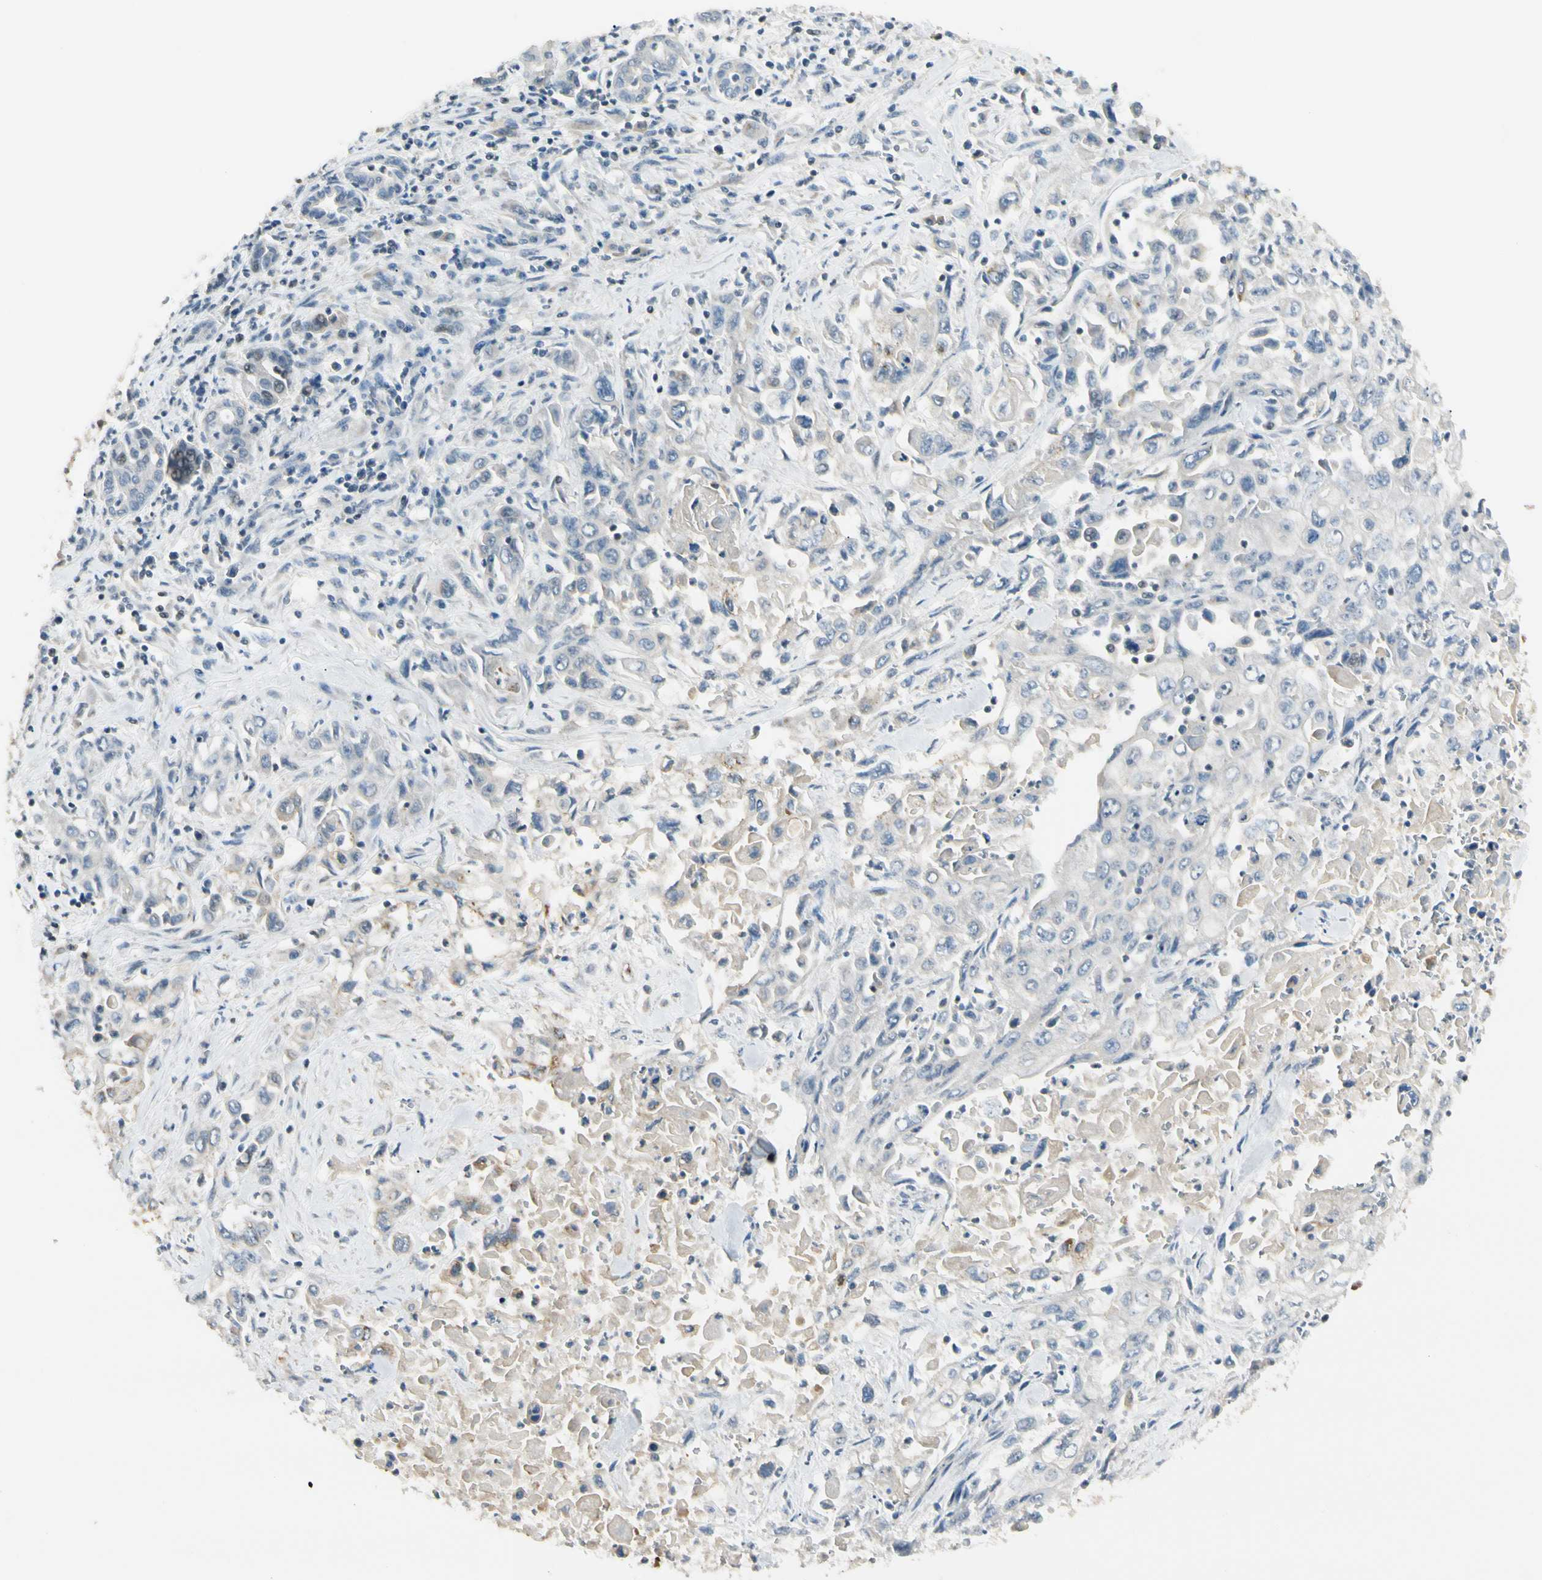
{"staining": {"intensity": "weak", "quantity": "<25%", "location": "cytoplasmic/membranous"}, "tissue": "pancreatic cancer", "cell_type": "Tumor cells", "image_type": "cancer", "snomed": [{"axis": "morphology", "description": "Adenocarcinoma, NOS"}, {"axis": "topography", "description": "Pancreas"}], "caption": "DAB immunohistochemical staining of pancreatic cancer displays no significant expression in tumor cells.", "gene": "P3H2", "patient": {"sex": "male", "age": 70}}